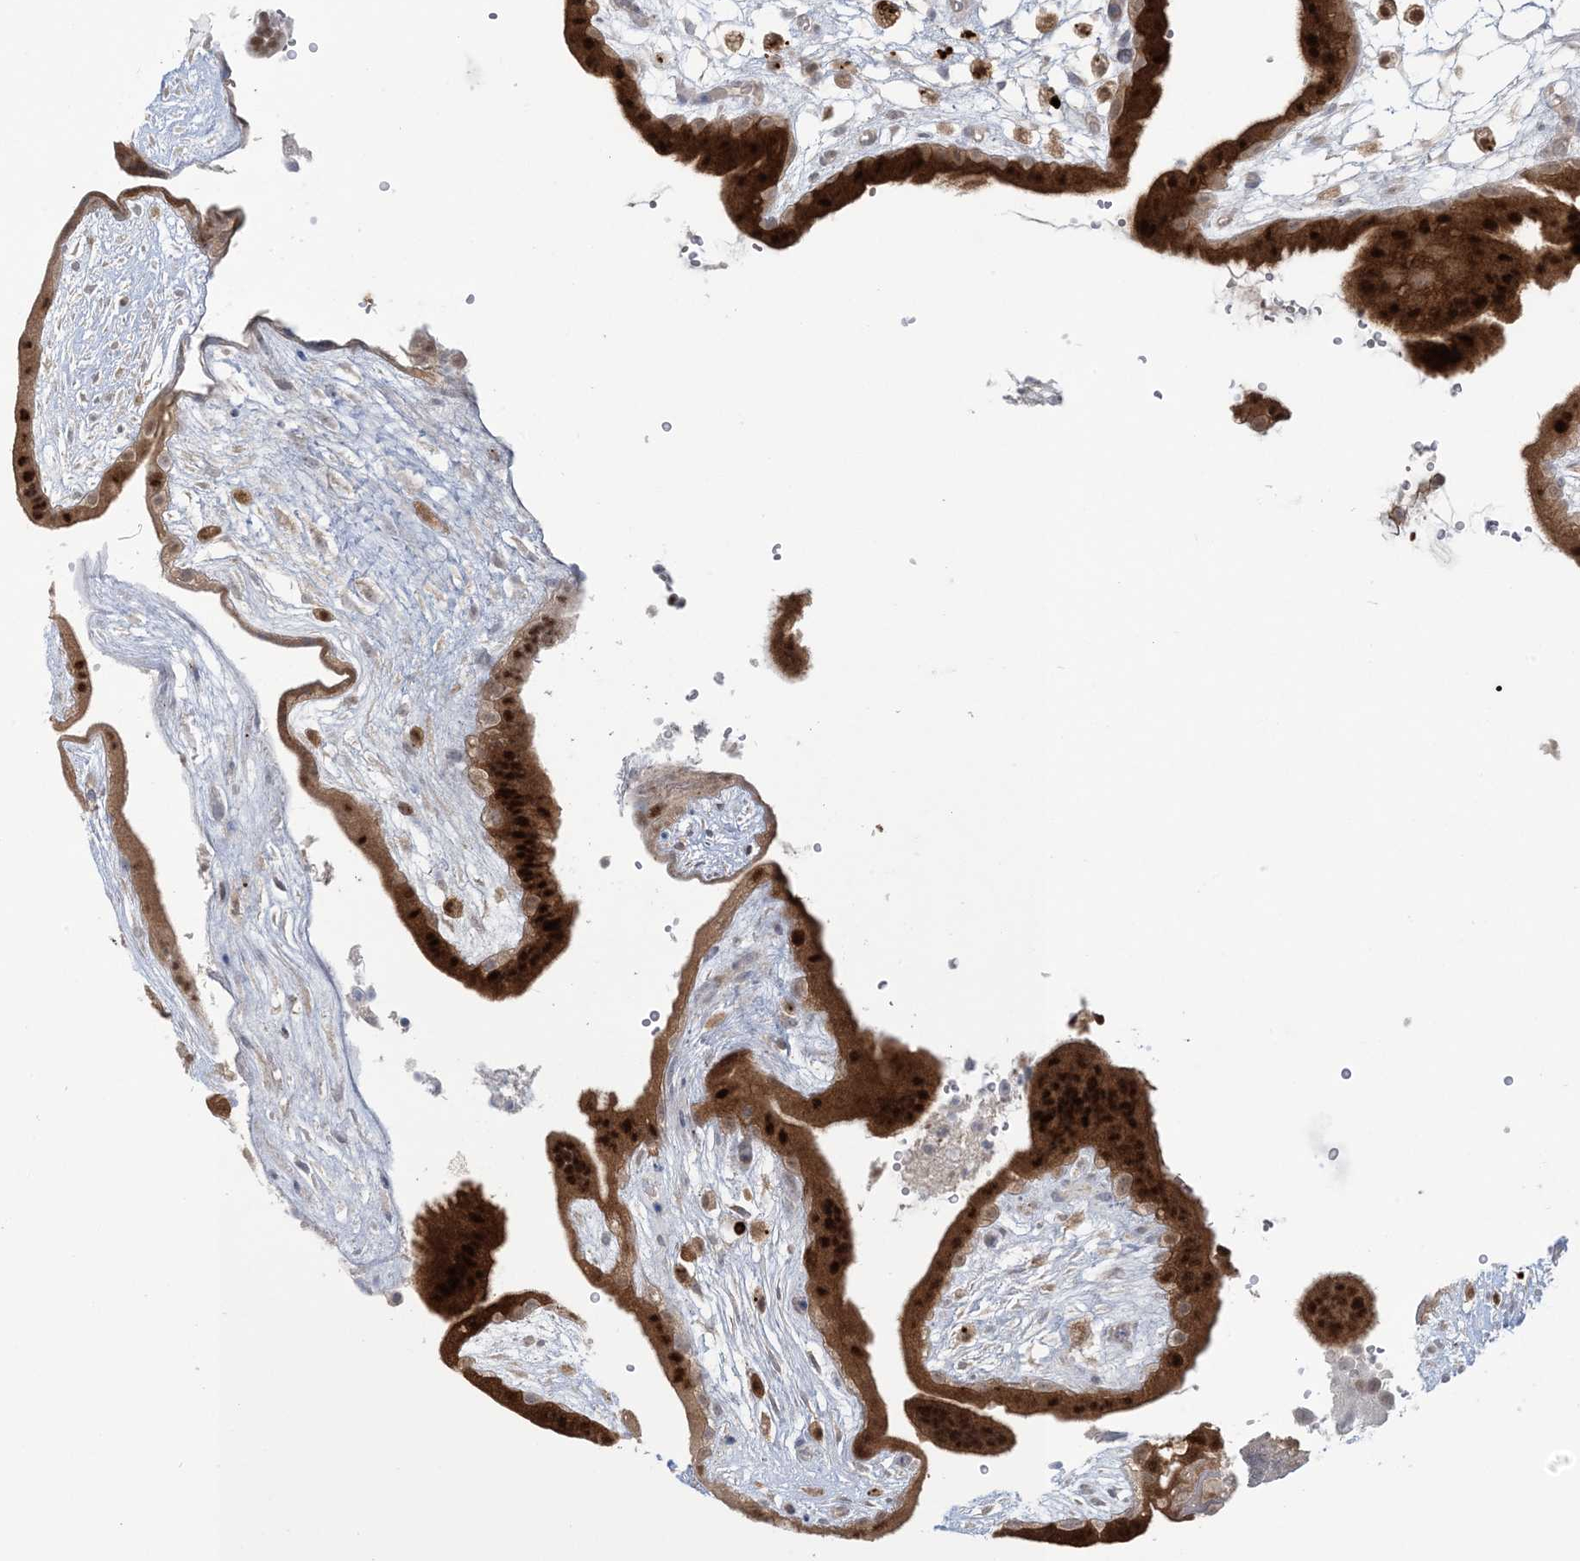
{"staining": {"intensity": "moderate", "quantity": "<25%", "location": "nuclear"}, "tissue": "placenta", "cell_type": "Decidual cells", "image_type": "normal", "snomed": [{"axis": "morphology", "description": "Normal tissue, NOS"}, {"axis": "topography", "description": "Placenta"}], "caption": "Approximately <25% of decidual cells in benign human placenta exhibit moderate nuclear protein expression as visualized by brown immunohistochemical staining.", "gene": "NRBP2", "patient": {"sex": "female", "age": 18}}